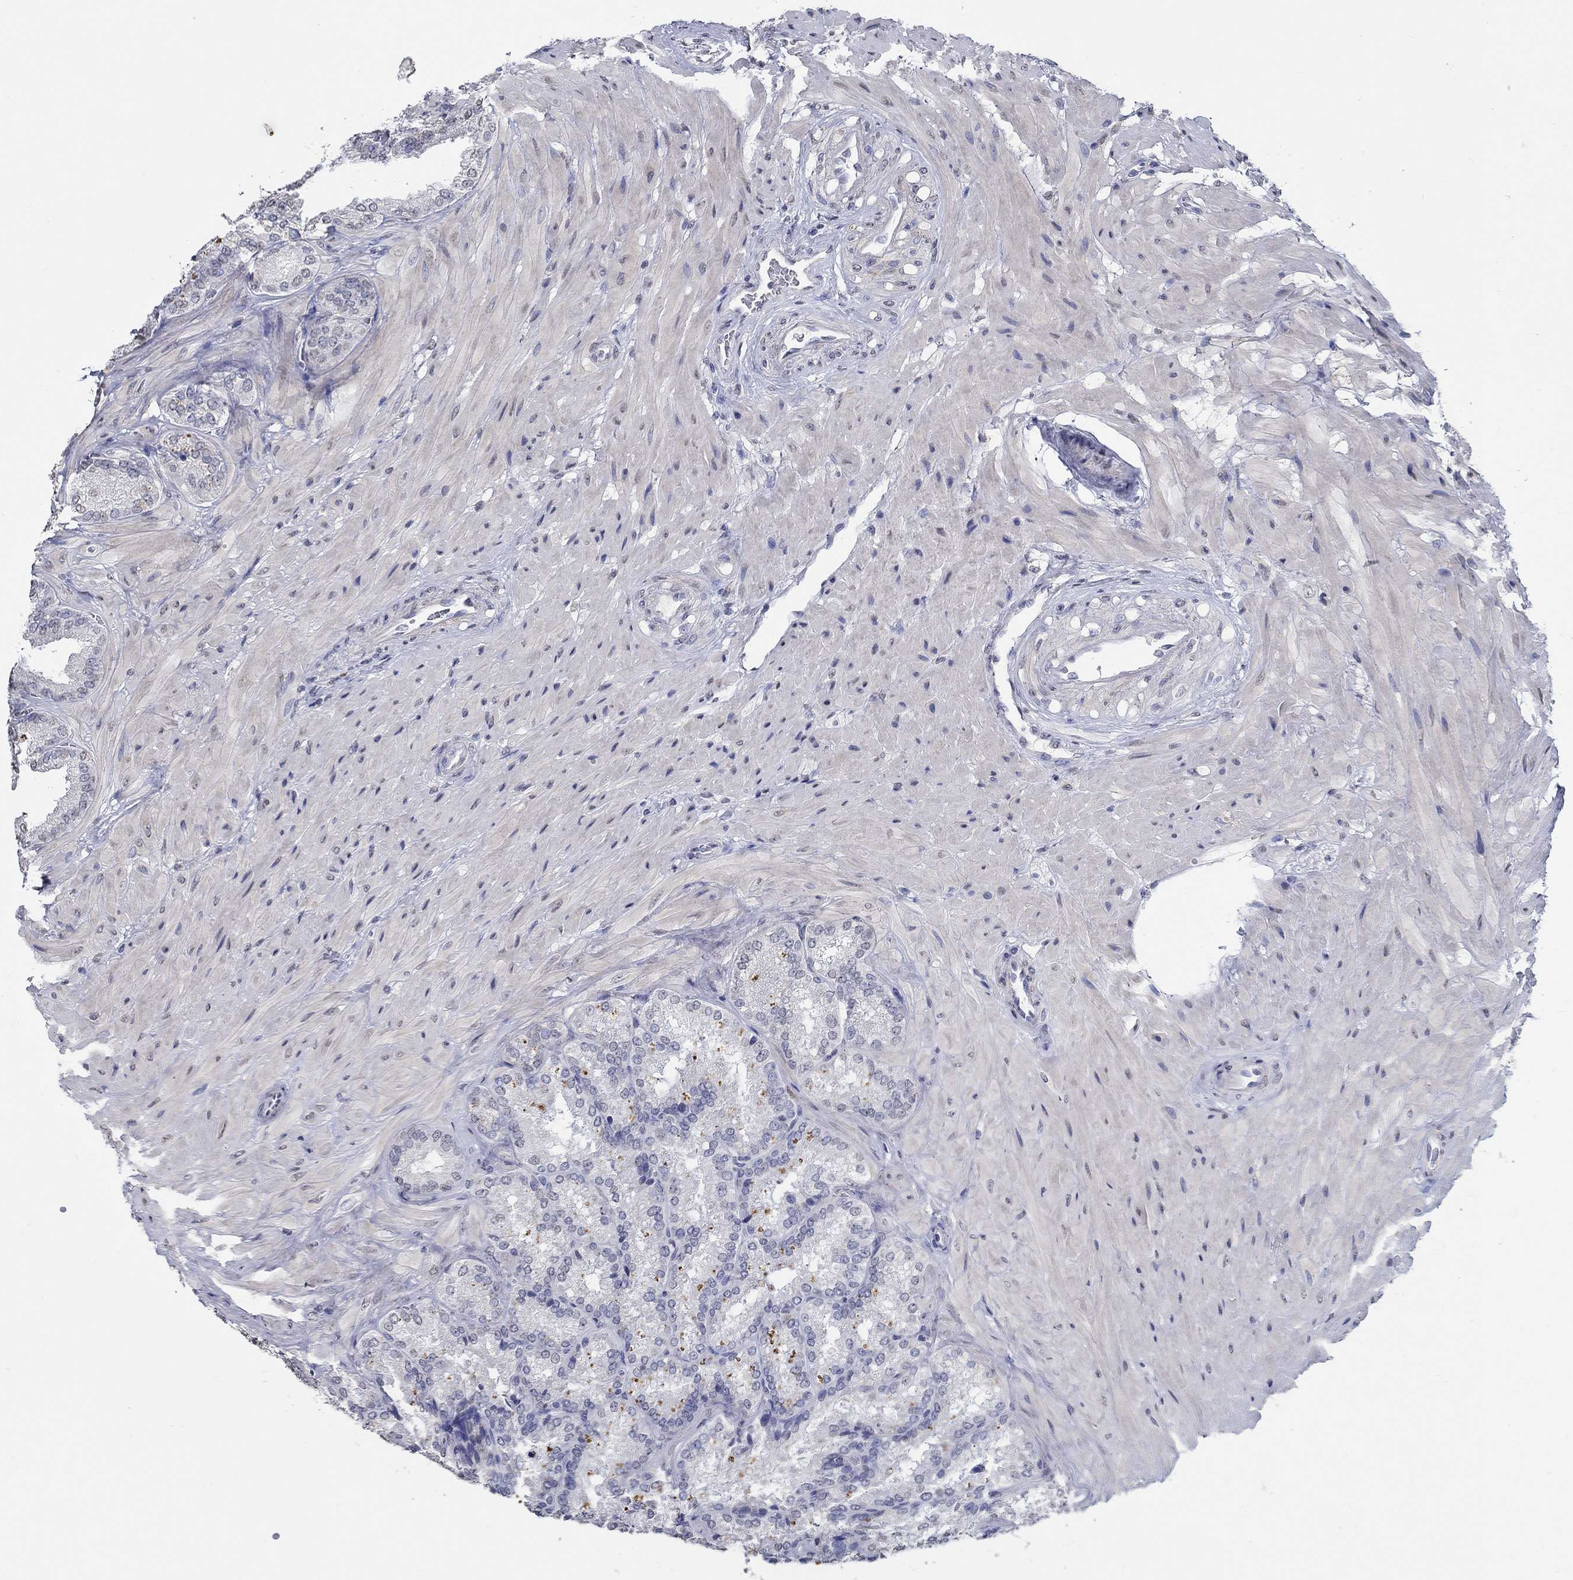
{"staining": {"intensity": "negative", "quantity": "none", "location": "none"}, "tissue": "seminal vesicle", "cell_type": "Glandular cells", "image_type": "normal", "snomed": [{"axis": "morphology", "description": "Normal tissue, NOS"}, {"axis": "topography", "description": "Seminal veicle"}], "caption": "Immunohistochemistry (IHC) photomicrograph of normal seminal vesicle stained for a protein (brown), which exhibits no expression in glandular cells. The staining was performed using DAB (3,3'-diaminobenzidine) to visualize the protein expression in brown, while the nuclei were stained in blue with hematoxylin (Magnification: 20x).", "gene": "PDE1B", "patient": {"sex": "male", "age": 37}}